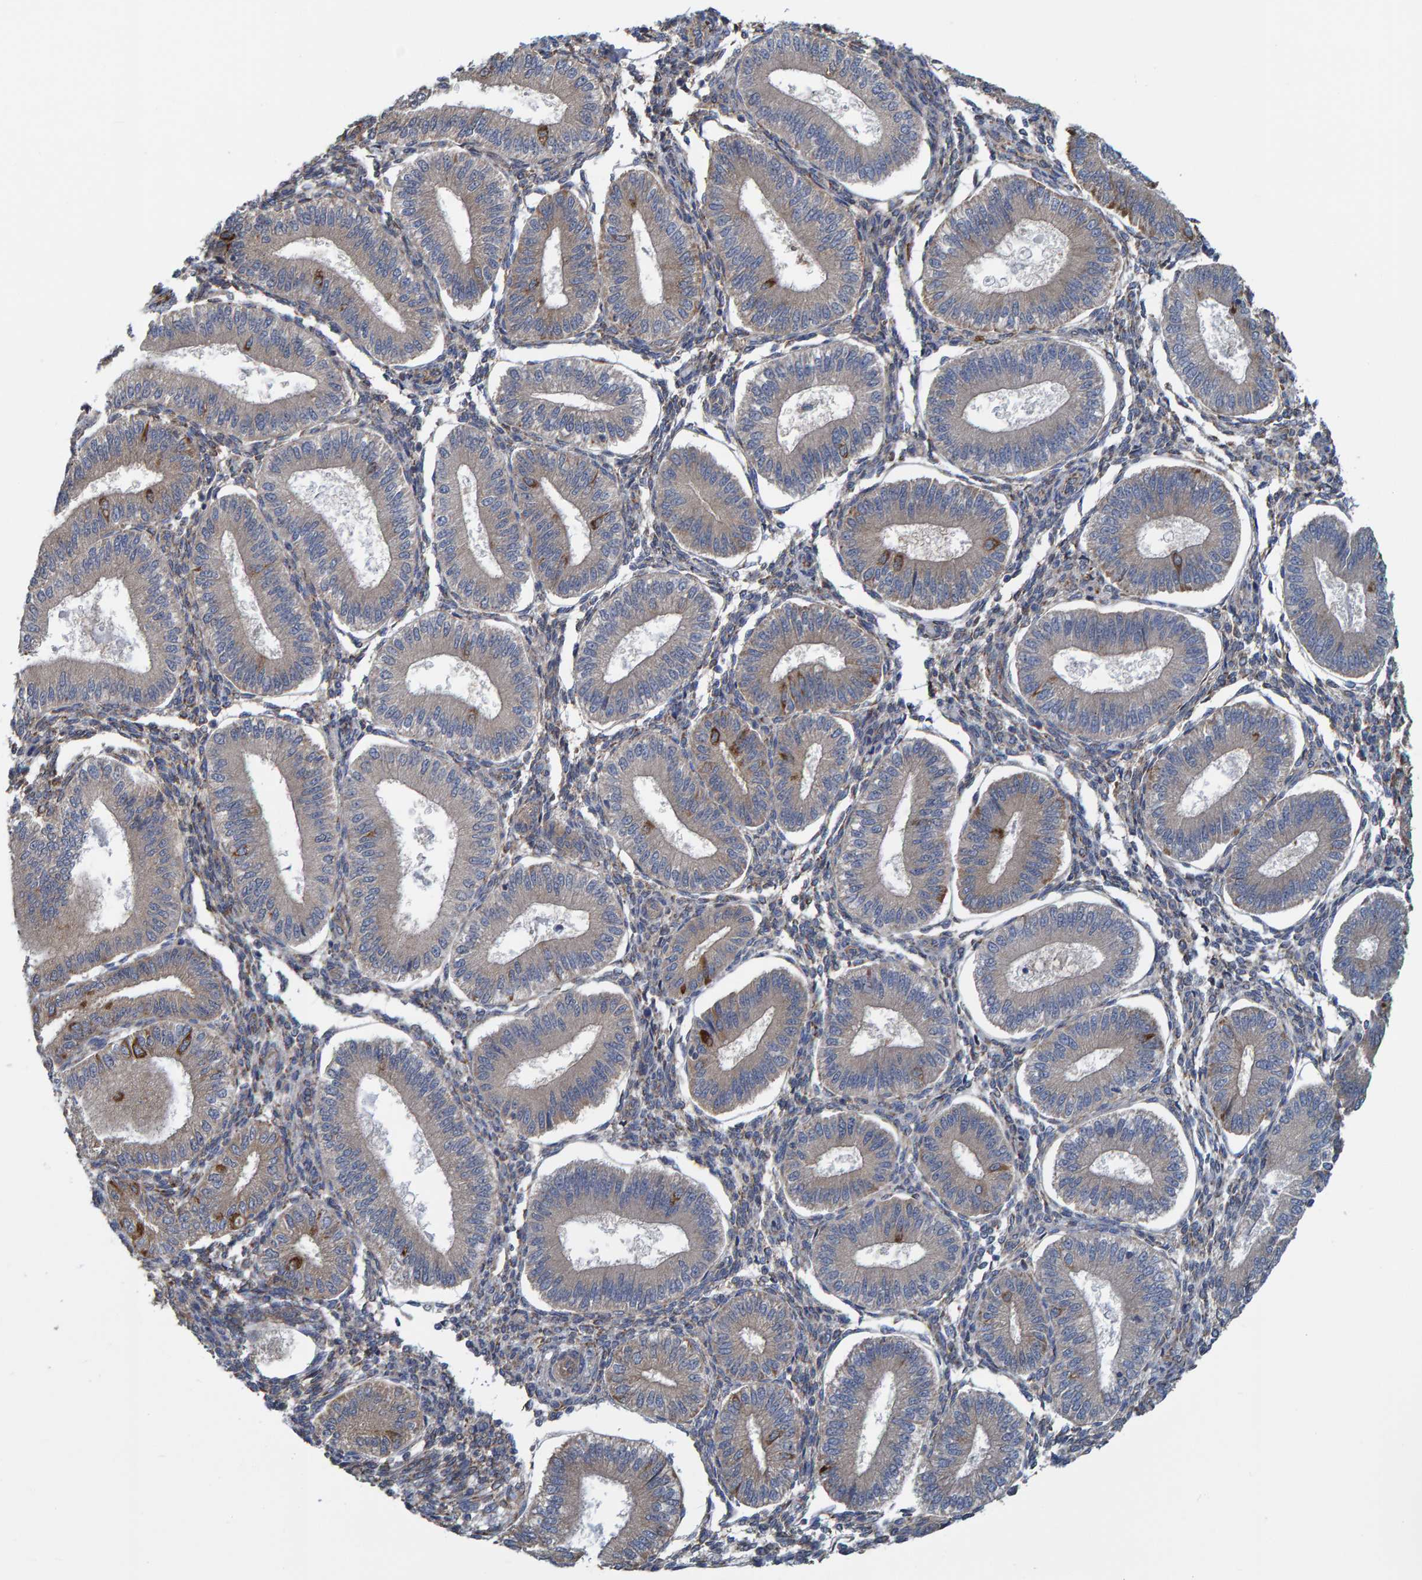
{"staining": {"intensity": "moderate", "quantity": "25%-75%", "location": "cytoplasmic/membranous"}, "tissue": "endometrium", "cell_type": "Cells in endometrial stroma", "image_type": "normal", "snomed": [{"axis": "morphology", "description": "Normal tissue, NOS"}, {"axis": "topography", "description": "Endometrium"}], "caption": "Protein staining of normal endometrium demonstrates moderate cytoplasmic/membranous positivity in approximately 25%-75% of cells in endometrial stroma.", "gene": "LRSAM1", "patient": {"sex": "female", "age": 39}}